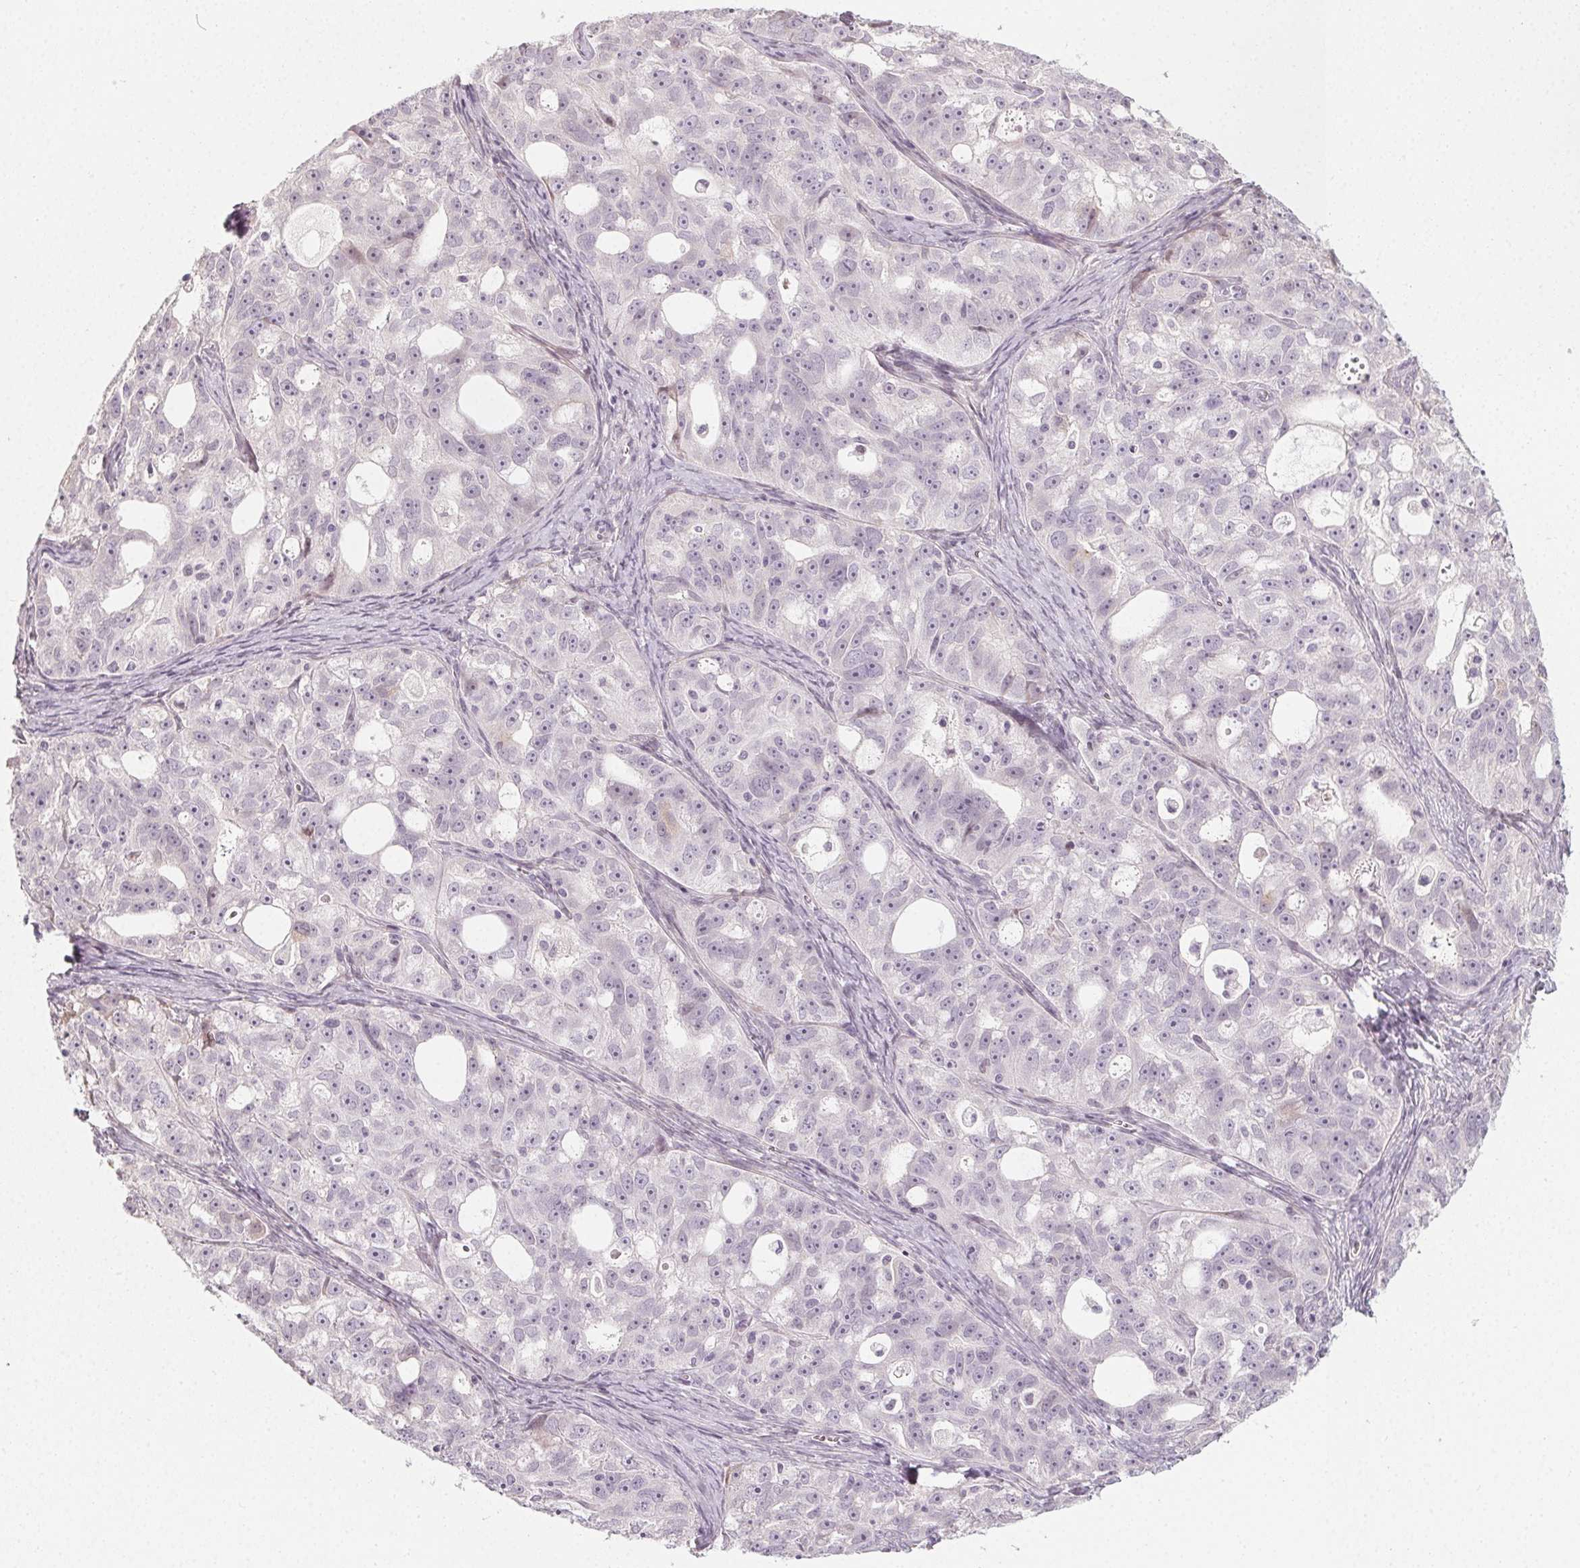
{"staining": {"intensity": "negative", "quantity": "none", "location": "none"}, "tissue": "ovarian cancer", "cell_type": "Tumor cells", "image_type": "cancer", "snomed": [{"axis": "morphology", "description": "Cystadenocarcinoma, serous, NOS"}, {"axis": "topography", "description": "Ovary"}], "caption": "DAB (3,3'-diaminobenzidine) immunohistochemical staining of human serous cystadenocarcinoma (ovarian) demonstrates no significant staining in tumor cells.", "gene": "CCDC96", "patient": {"sex": "female", "age": 51}}